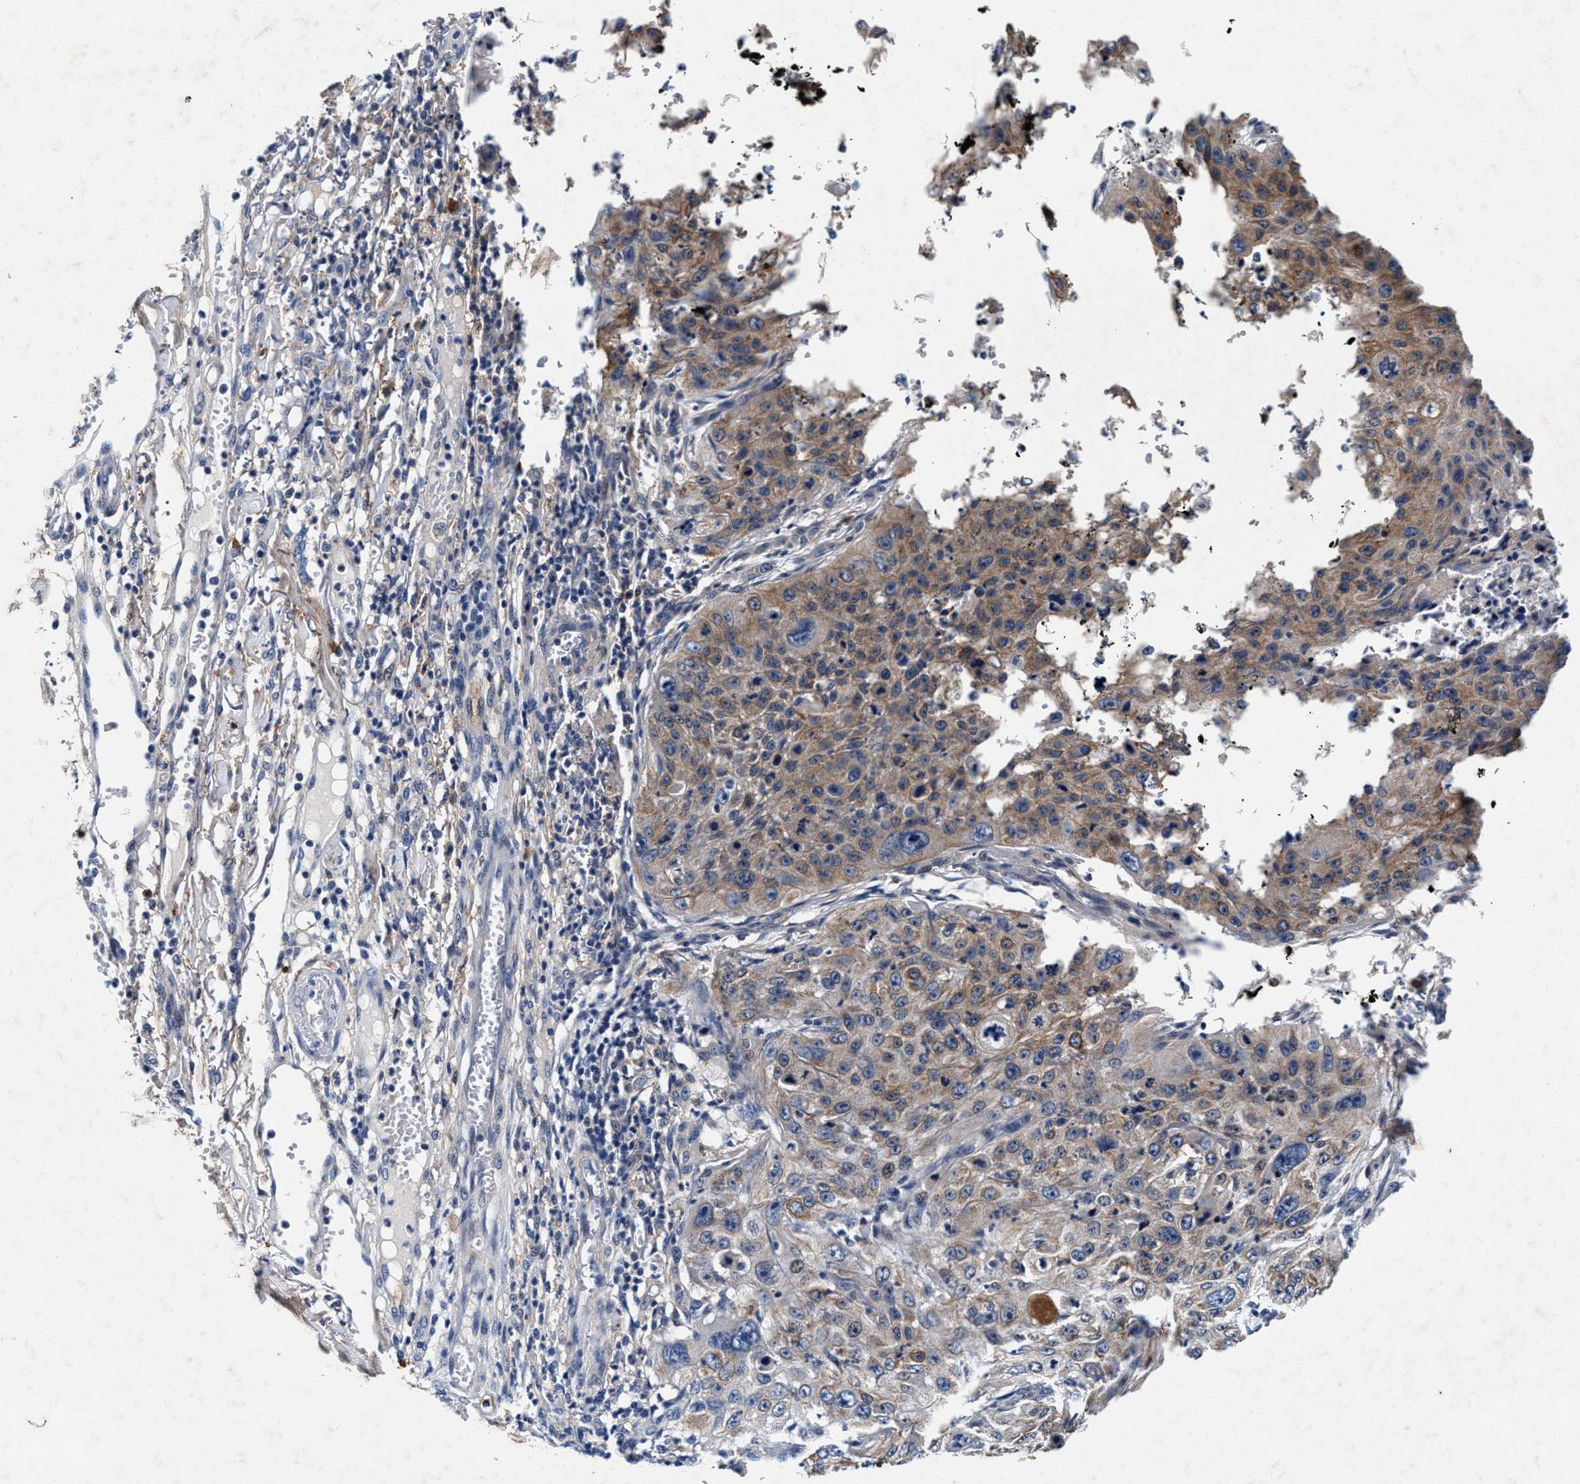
{"staining": {"intensity": "weak", "quantity": ">75%", "location": "cytoplasmic/membranous"}, "tissue": "skin cancer", "cell_type": "Tumor cells", "image_type": "cancer", "snomed": [{"axis": "morphology", "description": "Squamous cell carcinoma, NOS"}, {"axis": "topography", "description": "Skin"}], "caption": "Tumor cells show low levels of weak cytoplasmic/membranous positivity in about >75% of cells in human skin cancer (squamous cell carcinoma).", "gene": "SLC8A1", "patient": {"sex": "female", "age": 80}}